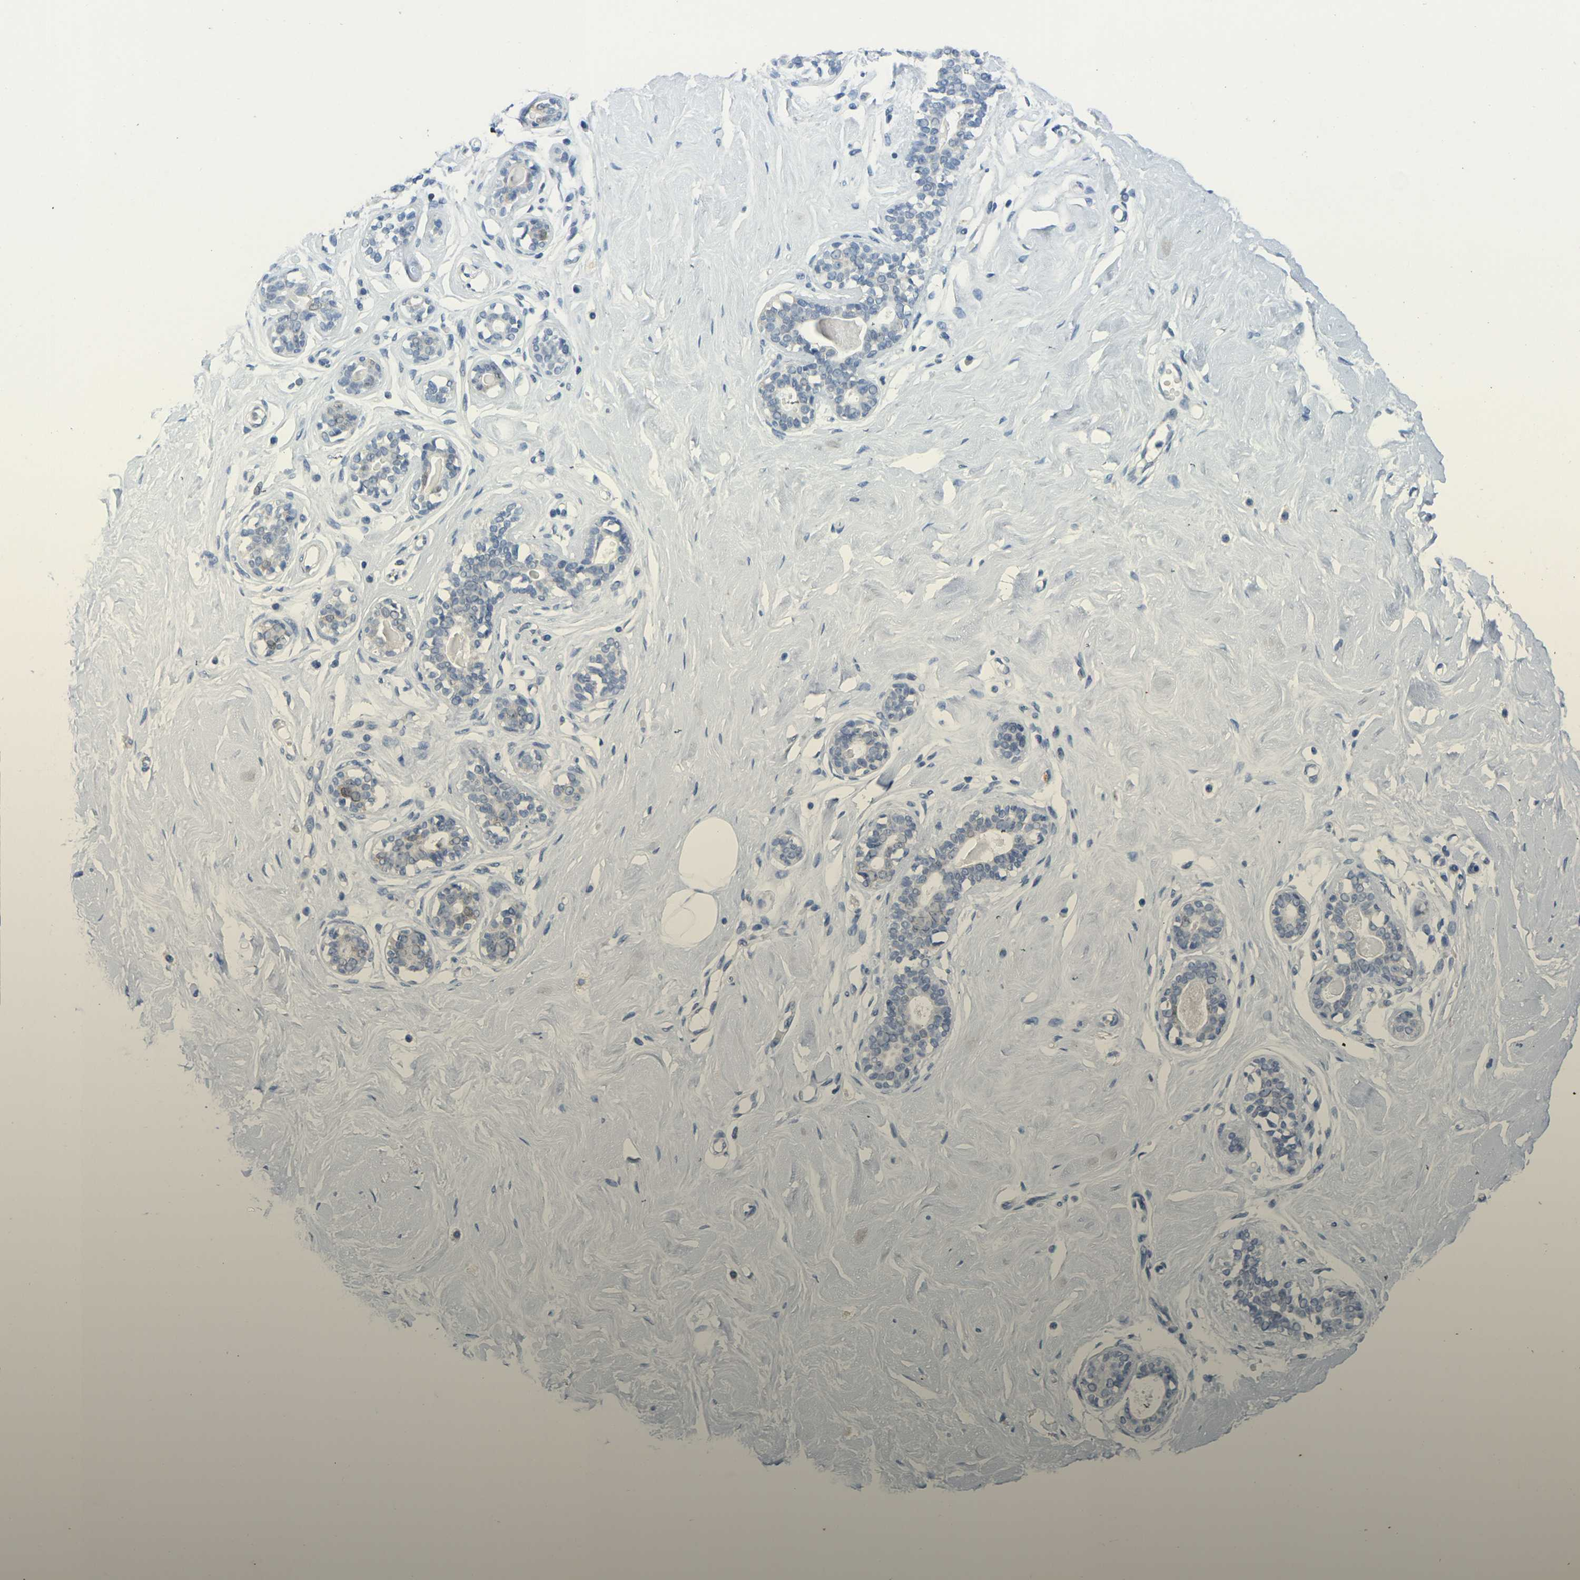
{"staining": {"intensity": "negative", "quantity": "none", "location": "none"}, "tissue": "breast", "cell_type": "Adipocytes", "image_type": "normal", "snomed": [{"axis": "morphology", "description": "Normal tissue, NOS"}, {"axis": "topography", "description": "Breast"}], "caption": "The image demonstrates no significant expression in adipocytes of breast.", "gene": "CDK2", "patient": {"sex": "female", "age": 23}}